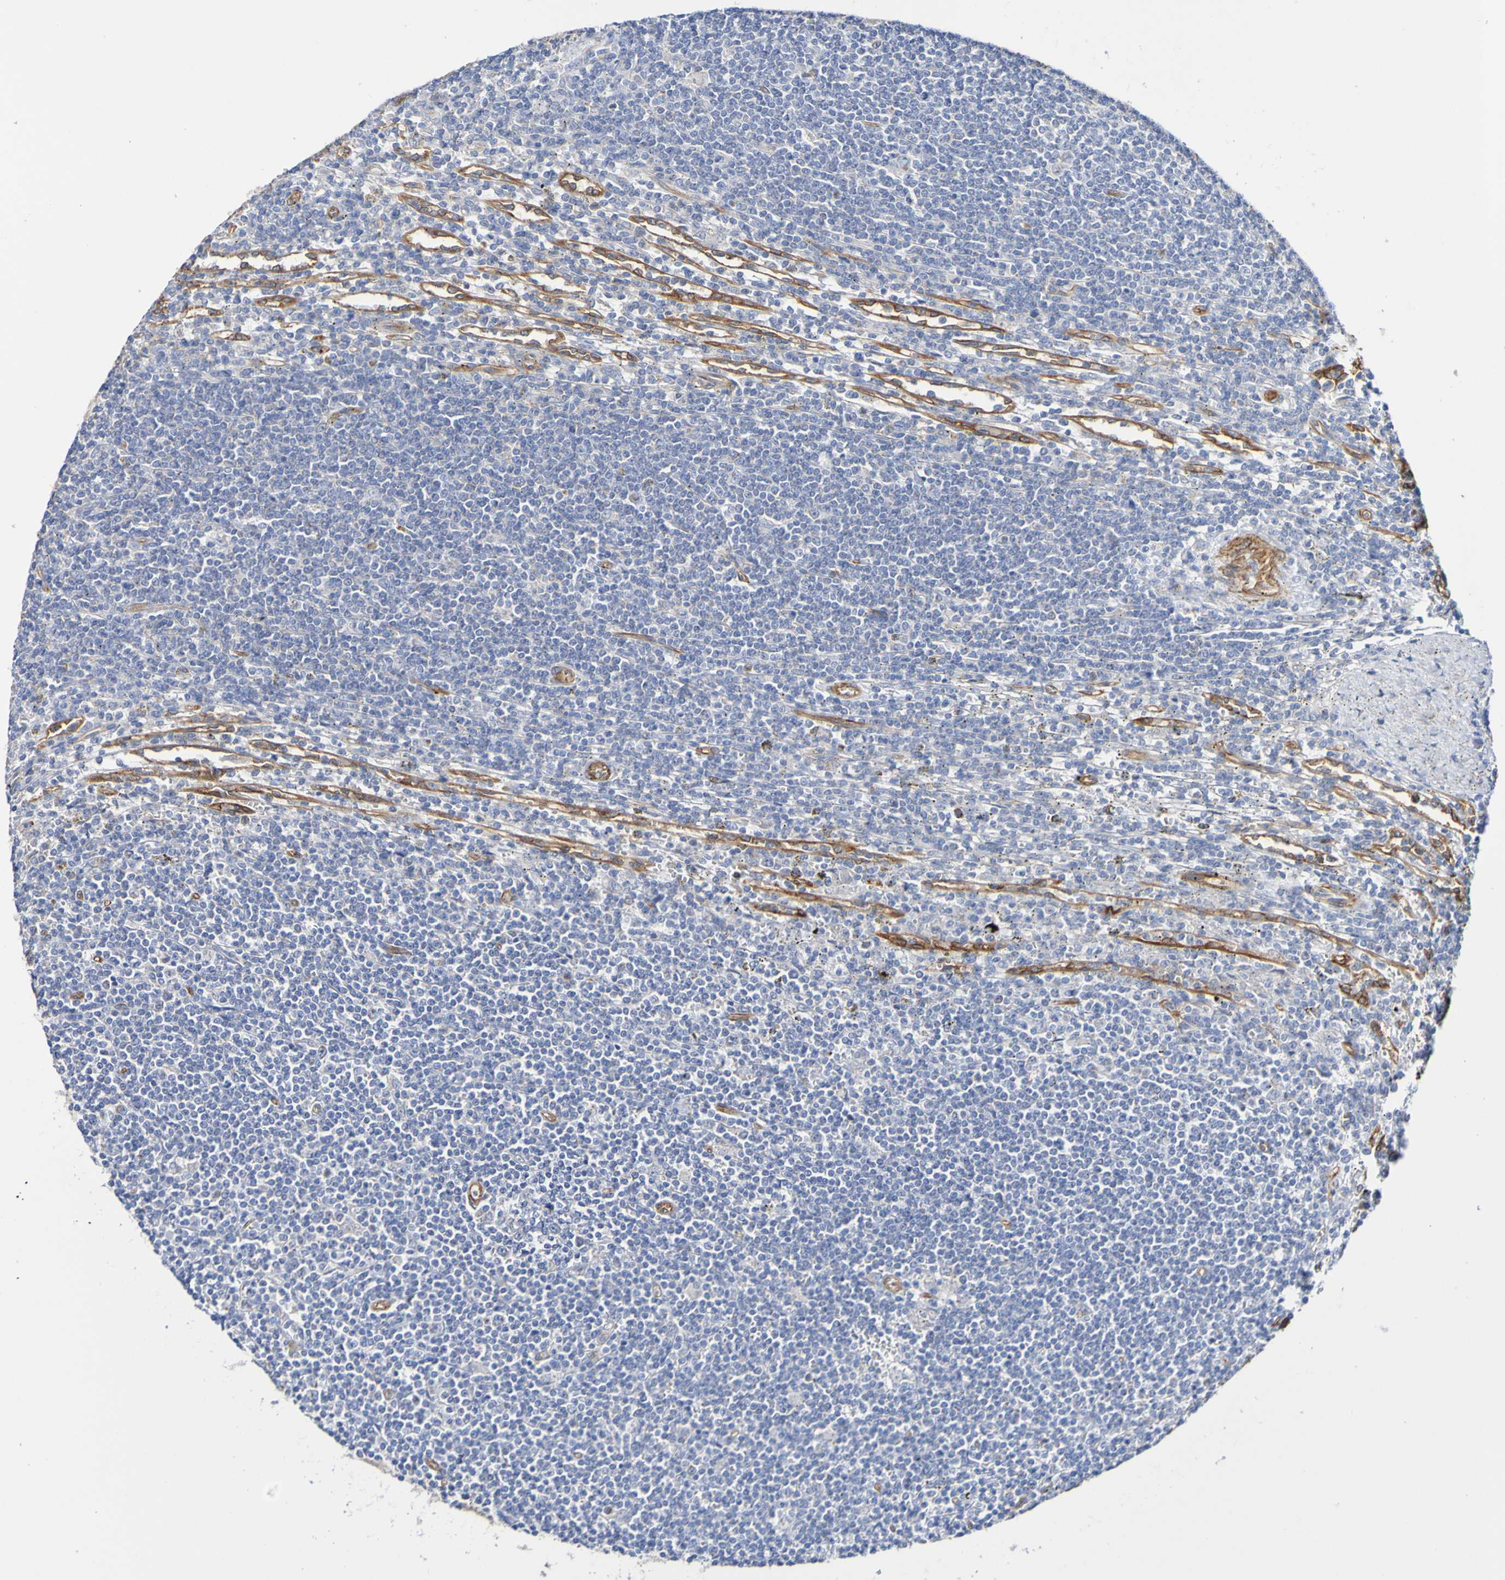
{"staining": {"intensity": "negative", "quantity": "none", "location": "none"}, "tissue": "lymphoma", "cell_type": "Tumor cells", "image_type": "cancer", "snomed": [{"axis": "morphology", "description": "Malignant lymphoma, non-Hodgkin's type, Low grade"}, {"axis": "topography", "description": "Spleen"}], "caption": "This is a histopathology image of immunohistochemistry (IHC) staining of malignant lymphoma, non-Hodgkin's type (low-grade), which shows no staining in tumor cells.", "gene": "ELMOD3", "patient": {"sex": "male", "age": 76}}